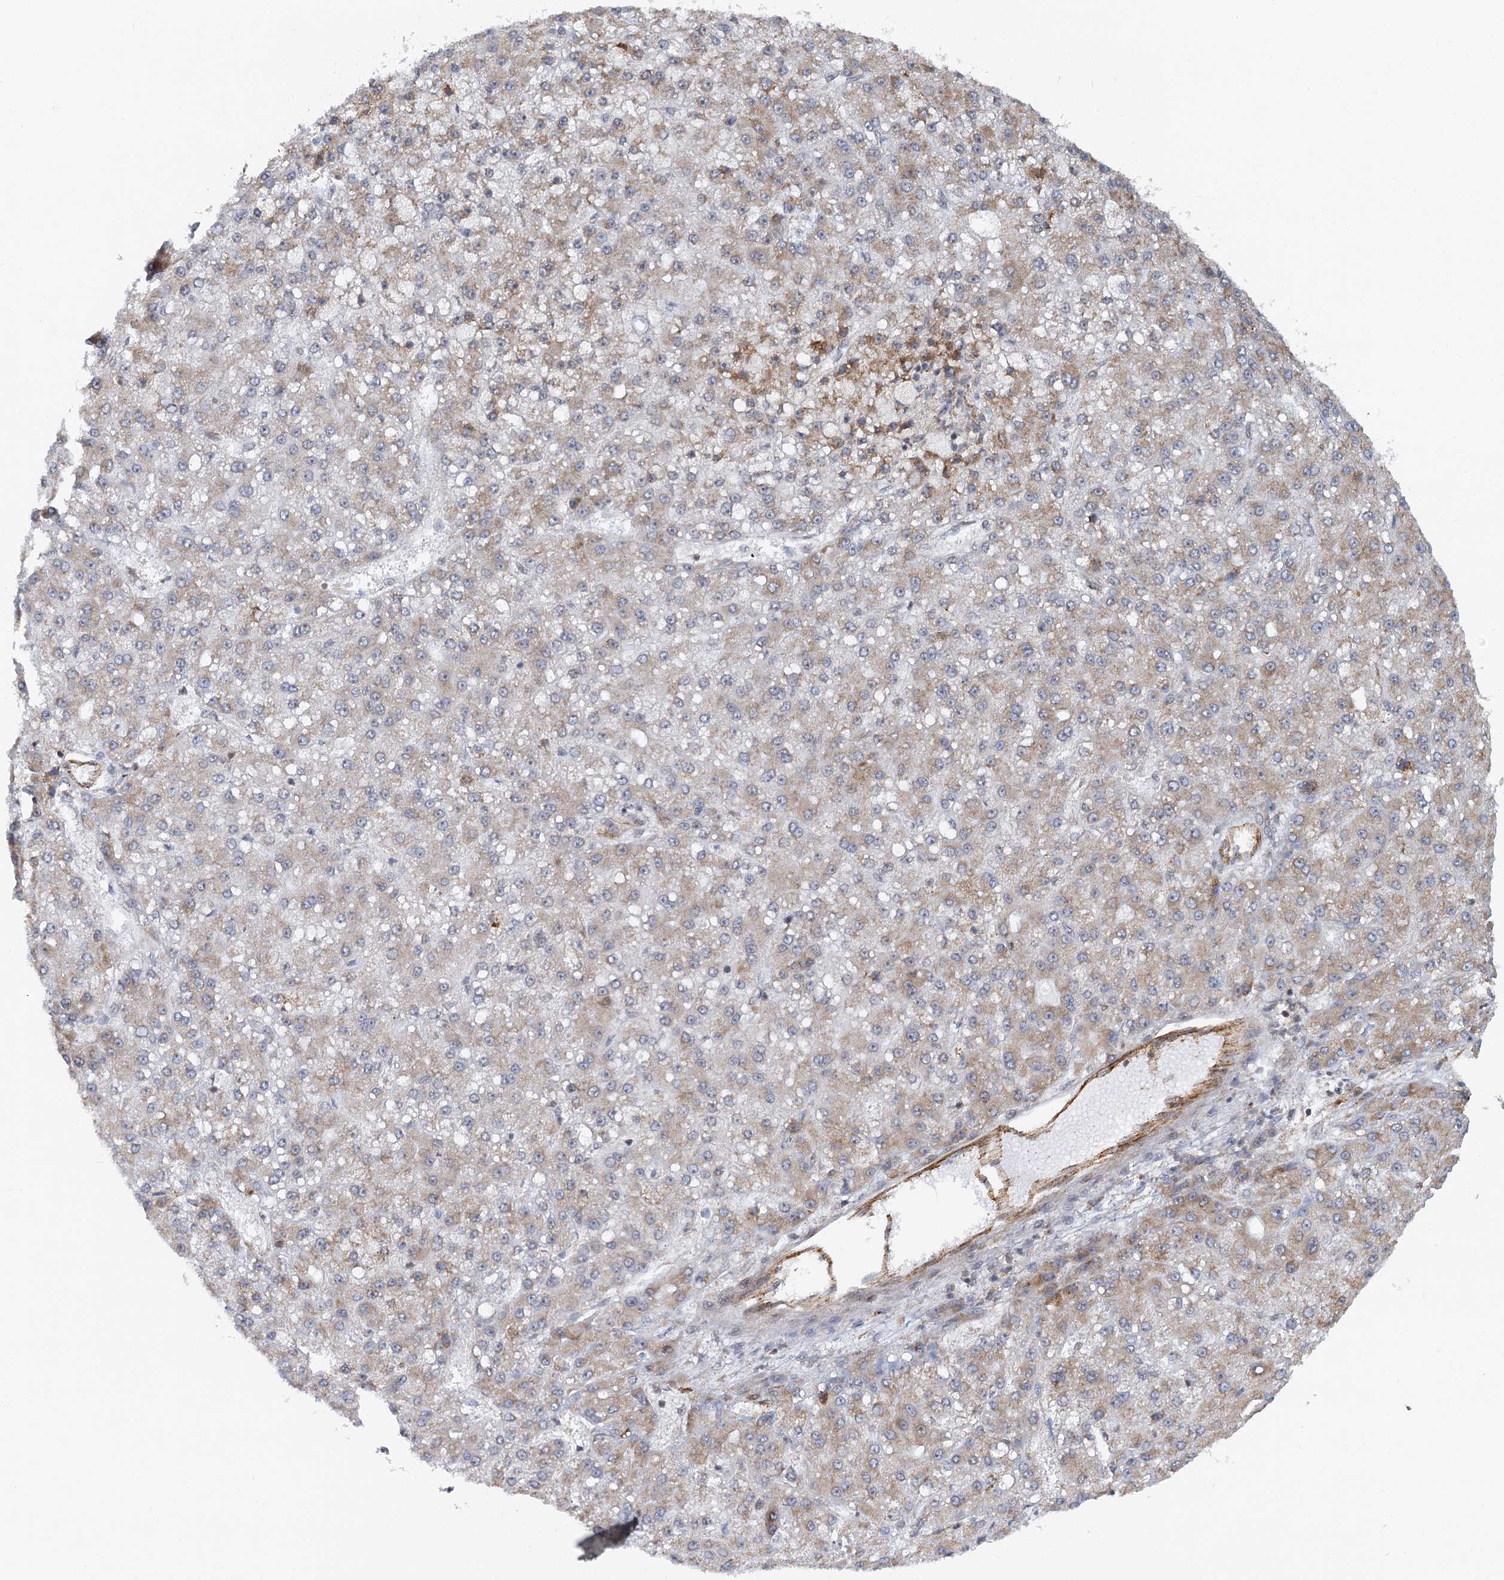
{"staining": {"intensity": "weak", "quantity": ">75%", "location": "cytoplasmic/membranous"}, "tissue": "liver cancer", "cell_type": "Tumor cells", "image_type": "cancer", "snomed": [{"axis": "morphology", "description": "Carcinoma, Hepatocellular, NOS"}, {"axis": "topography", "description": "Liver"}], "caption": "Hepatocellular carcinoma (liver) was stained to show a protein in brown. There is low levels of weak cytoplasmic/membranous positivity in about >75% of tumor cells. (brown staining indicates protein expression, while blue staining denotes nuclei).", "gene": "GPATCH11", "patient": {"sex": "male", "age": 67}}